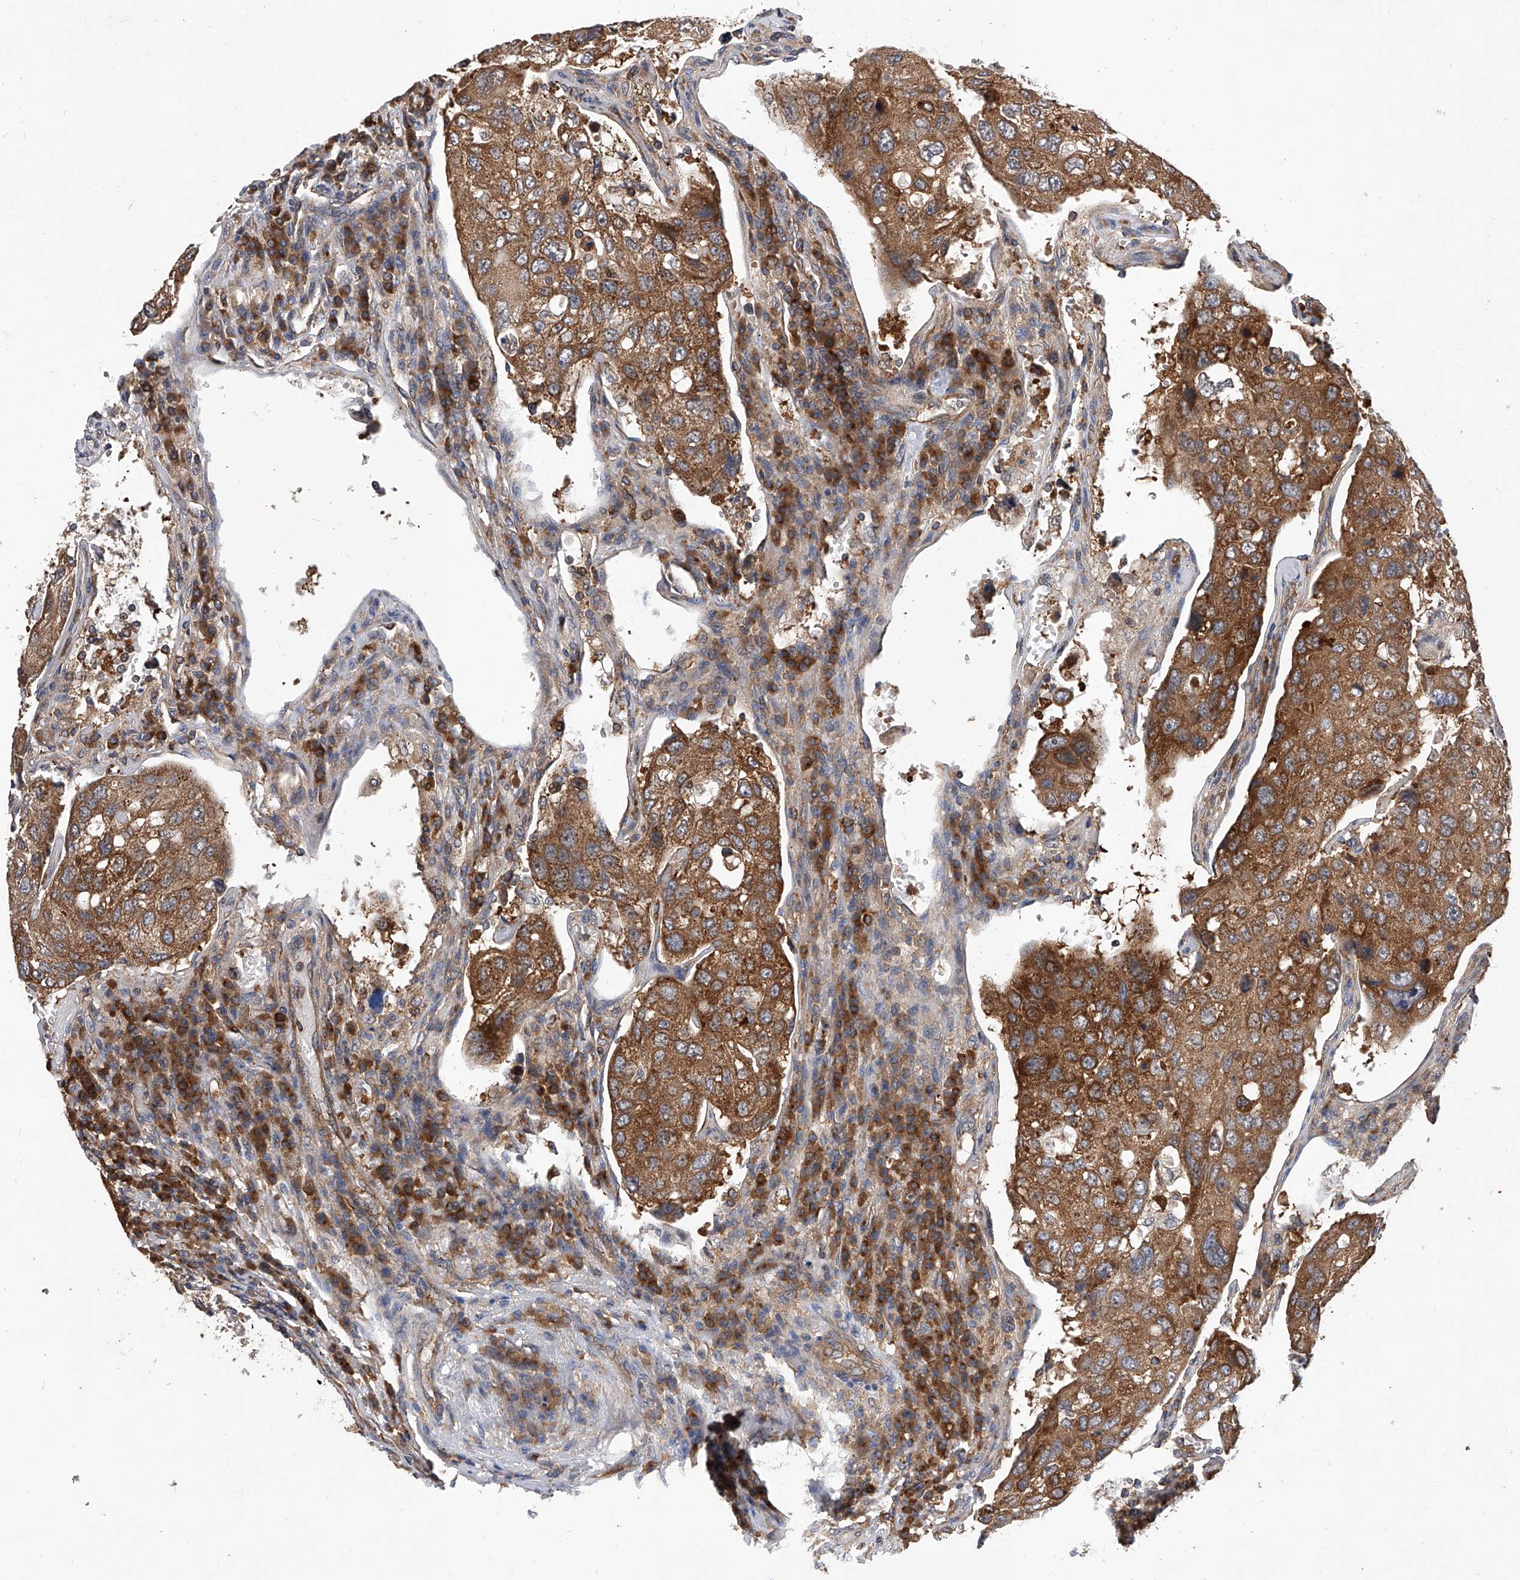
{"staining": {"intensity": "strong", "quantity": ">75%", "location": "cytoplasmic/membranous"}, "tissue": "urothelial cancer", "cell_type": "Tumor cells", "image_type": "cancer", "snomed": [{"axis": "morphology", "description": "Urothelial carcinoma, High grade"}, {"axis": "topography", "description": "Lymph node"}, {"axis": "topography", "description": "Urinary bladder"}], "caption": "Protein expression analysis of urothelial cancer shows strong cytoplasmic/membranous staining in about >75% of tumor cells.", "gene": "CFAP410", "patient": {"sex": "male", "age": 51}}